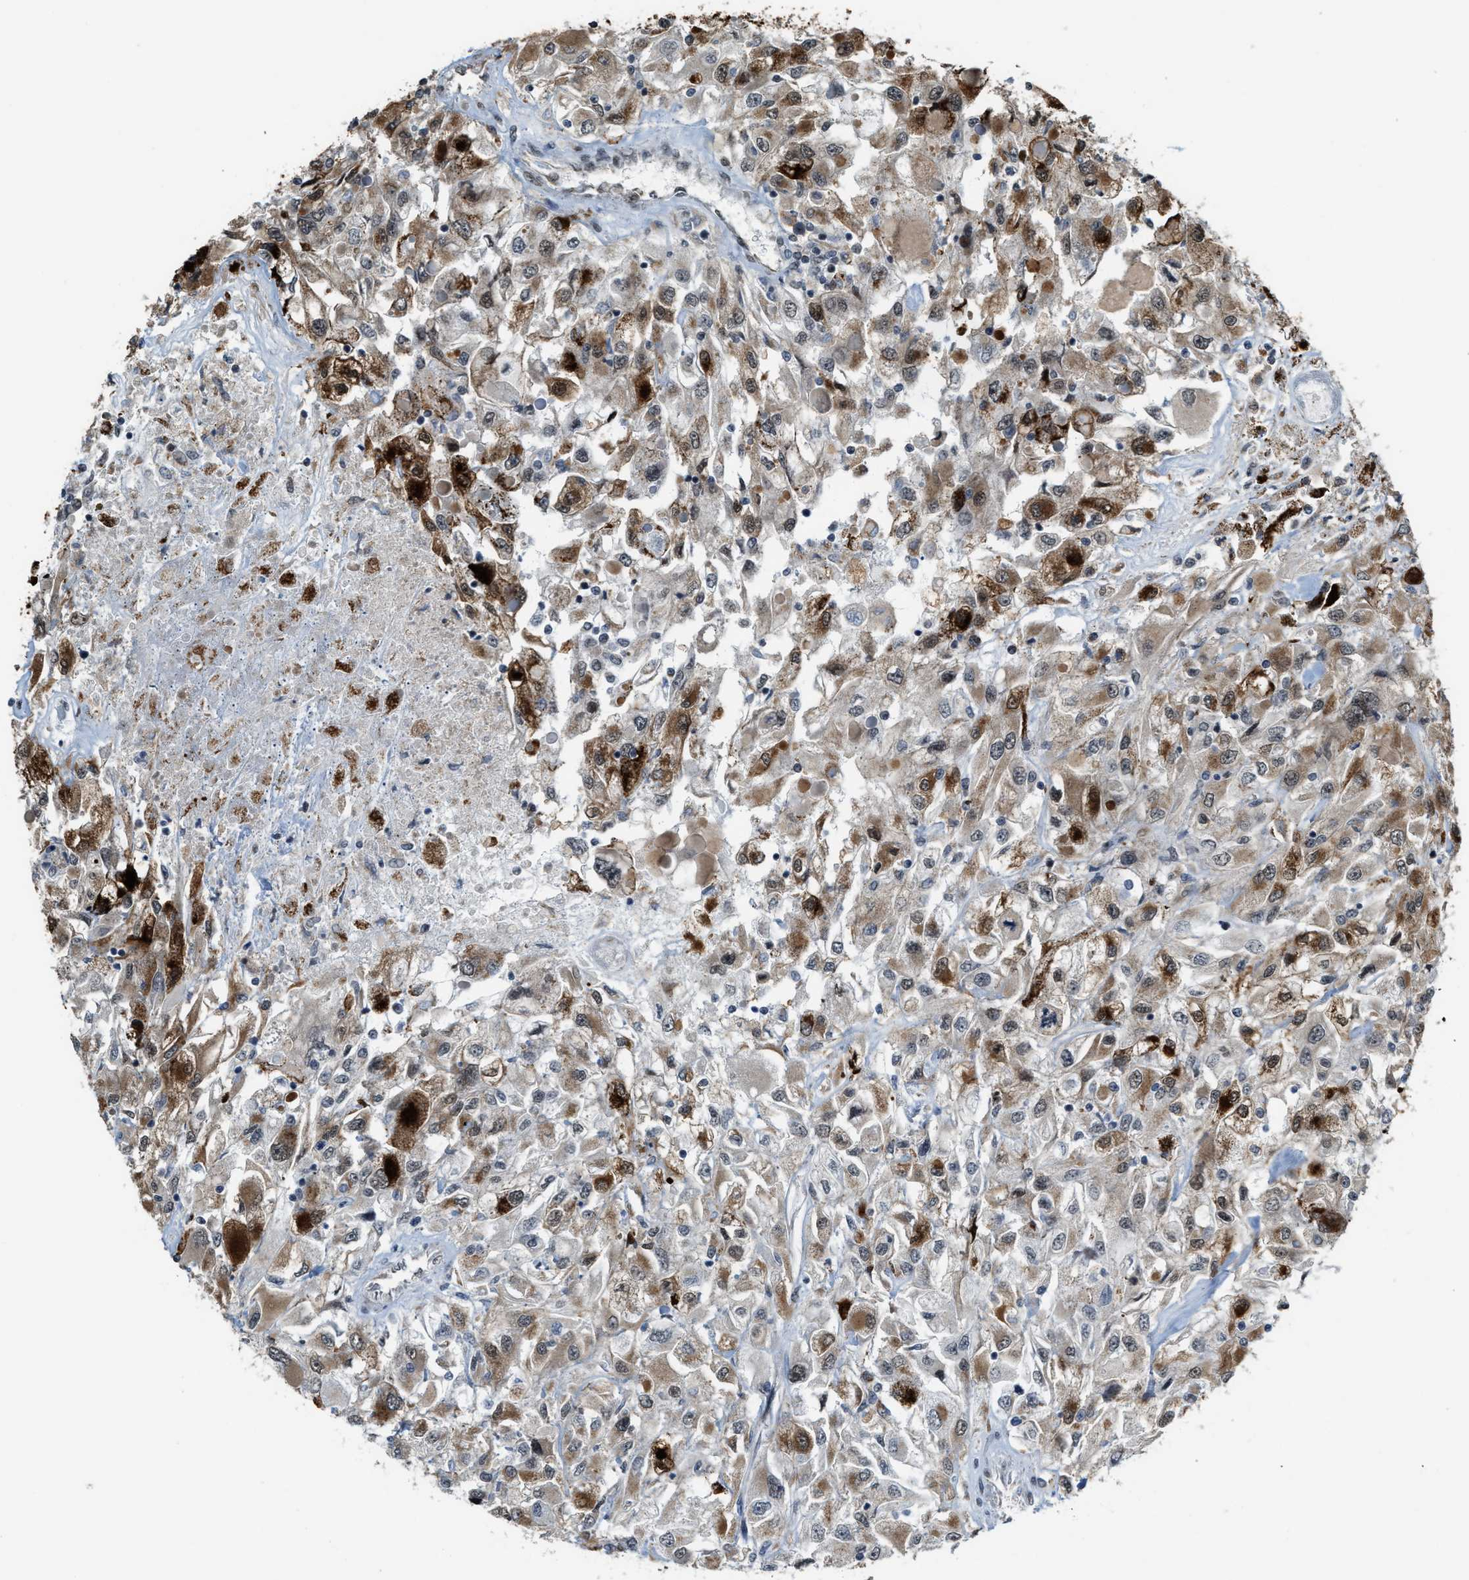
{"staining": {"intensity": "moderate", "quantity": ">75%", "location": "cytoplasmic/membranous"}, "tissue": "renal cancer", "cell_type": "Tumor cells", "image_type": "cancer", "snomed": [{"axis": "morphology", "description": "Adenocarcinoma, NOS"}, {"axis": "topography", "description": "Kidney"}], "caption": "Tumor cells display medium levels of moderate cytoplasmic/membranous positivity in about >75% of cells in human renal cancer.", "gene": "HIBADH", "patient": {"sex": "female", "age": 52}}